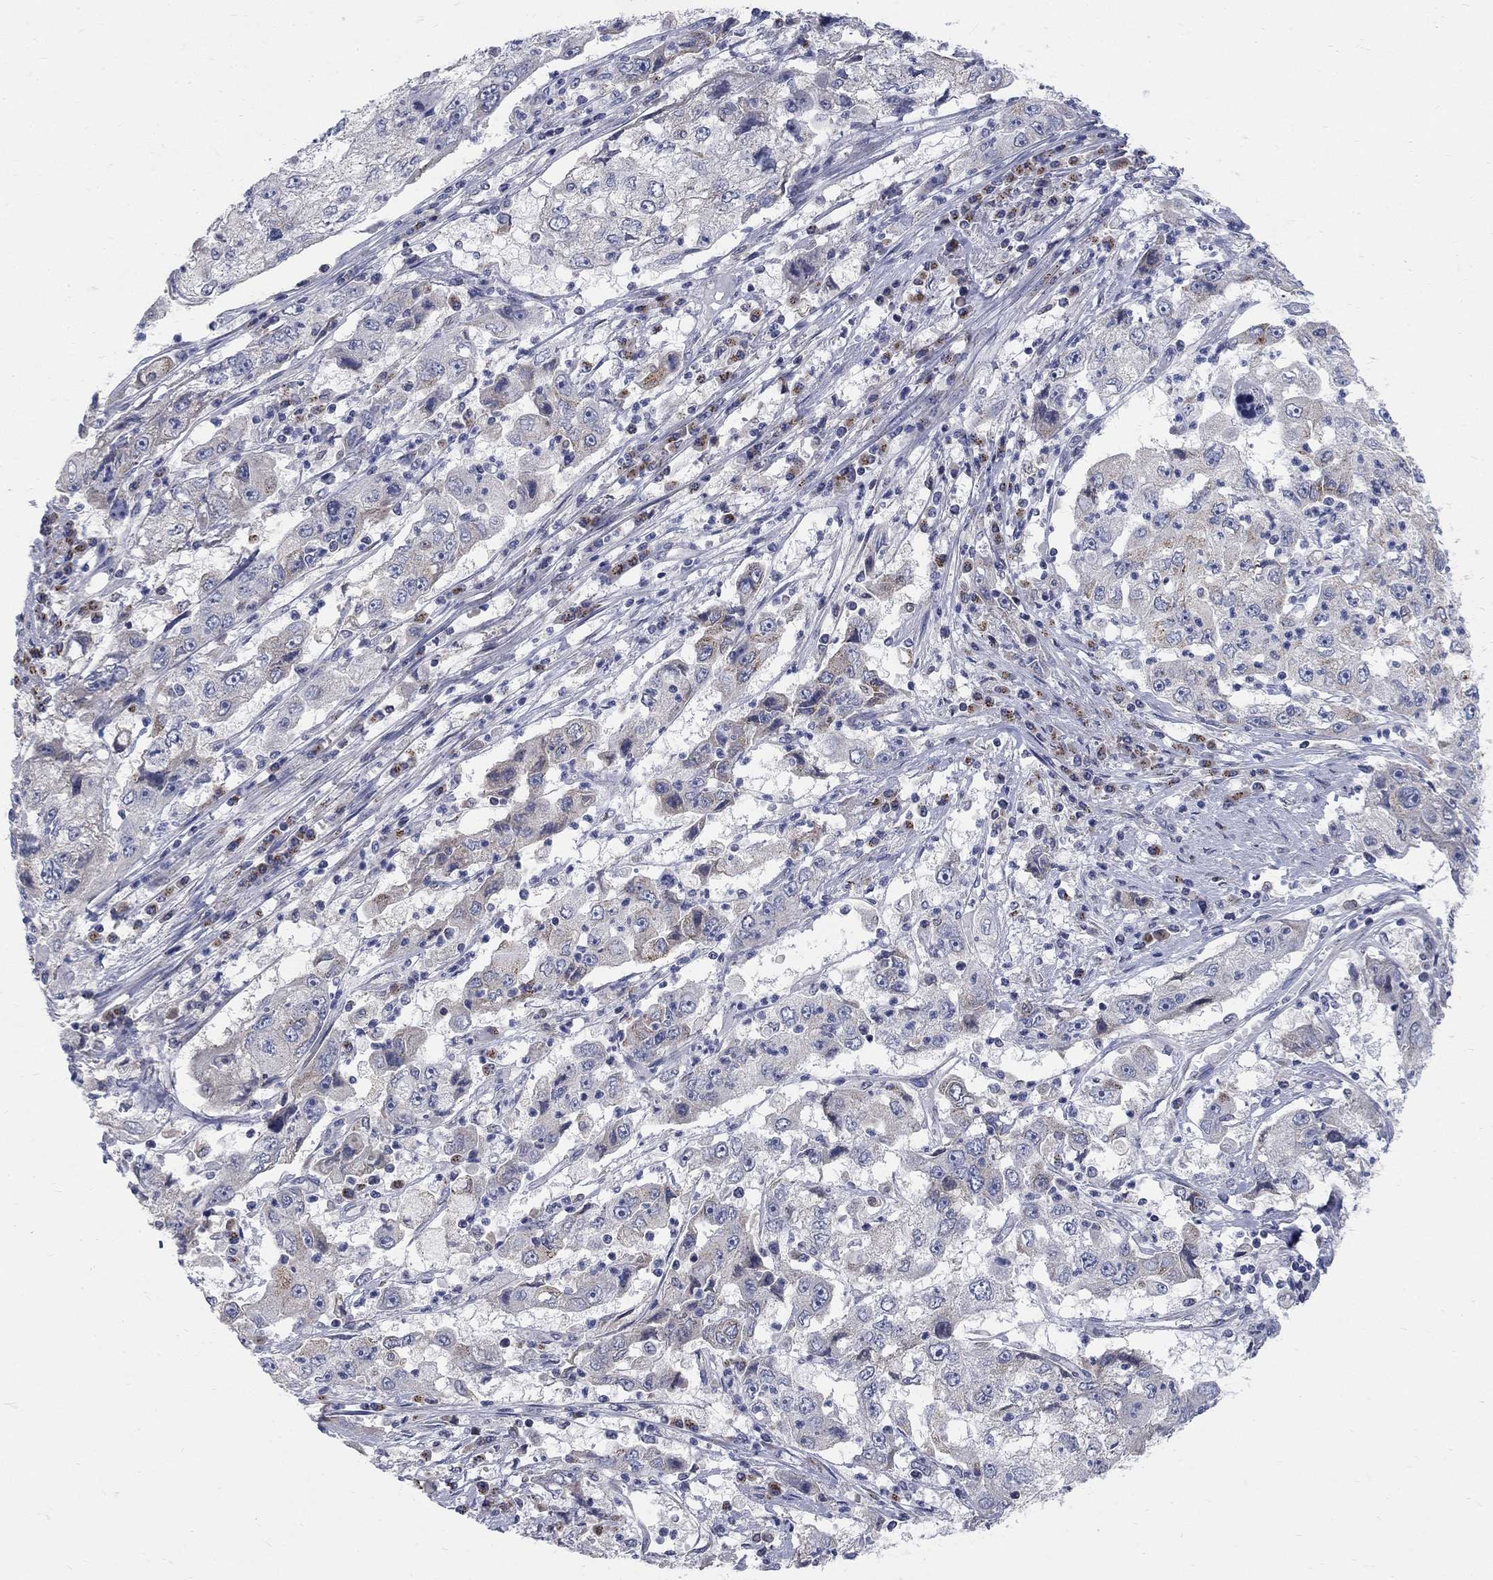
{"staining": {"intensity": "negative", "quantity": "none", "location": "none"}, "tissue": "cervical cancer", "cell_type": "Tumor cells", "image_type": "cancer", "snomed": [{"axis": "morphology", "description": "Squamous cell carcinoma, NOS"}, {"axis": "topography", "description": "Cervix"}], "caption": "This histopathology image is of cervical cancer (squamous cell carcinoma) stained with IHC to label a protein in brown with the nuclei are counter-stained blue. There is no expression in tumor cells.", "gene": "PANK3", "patient": {"sex": "female", "age": 36}}